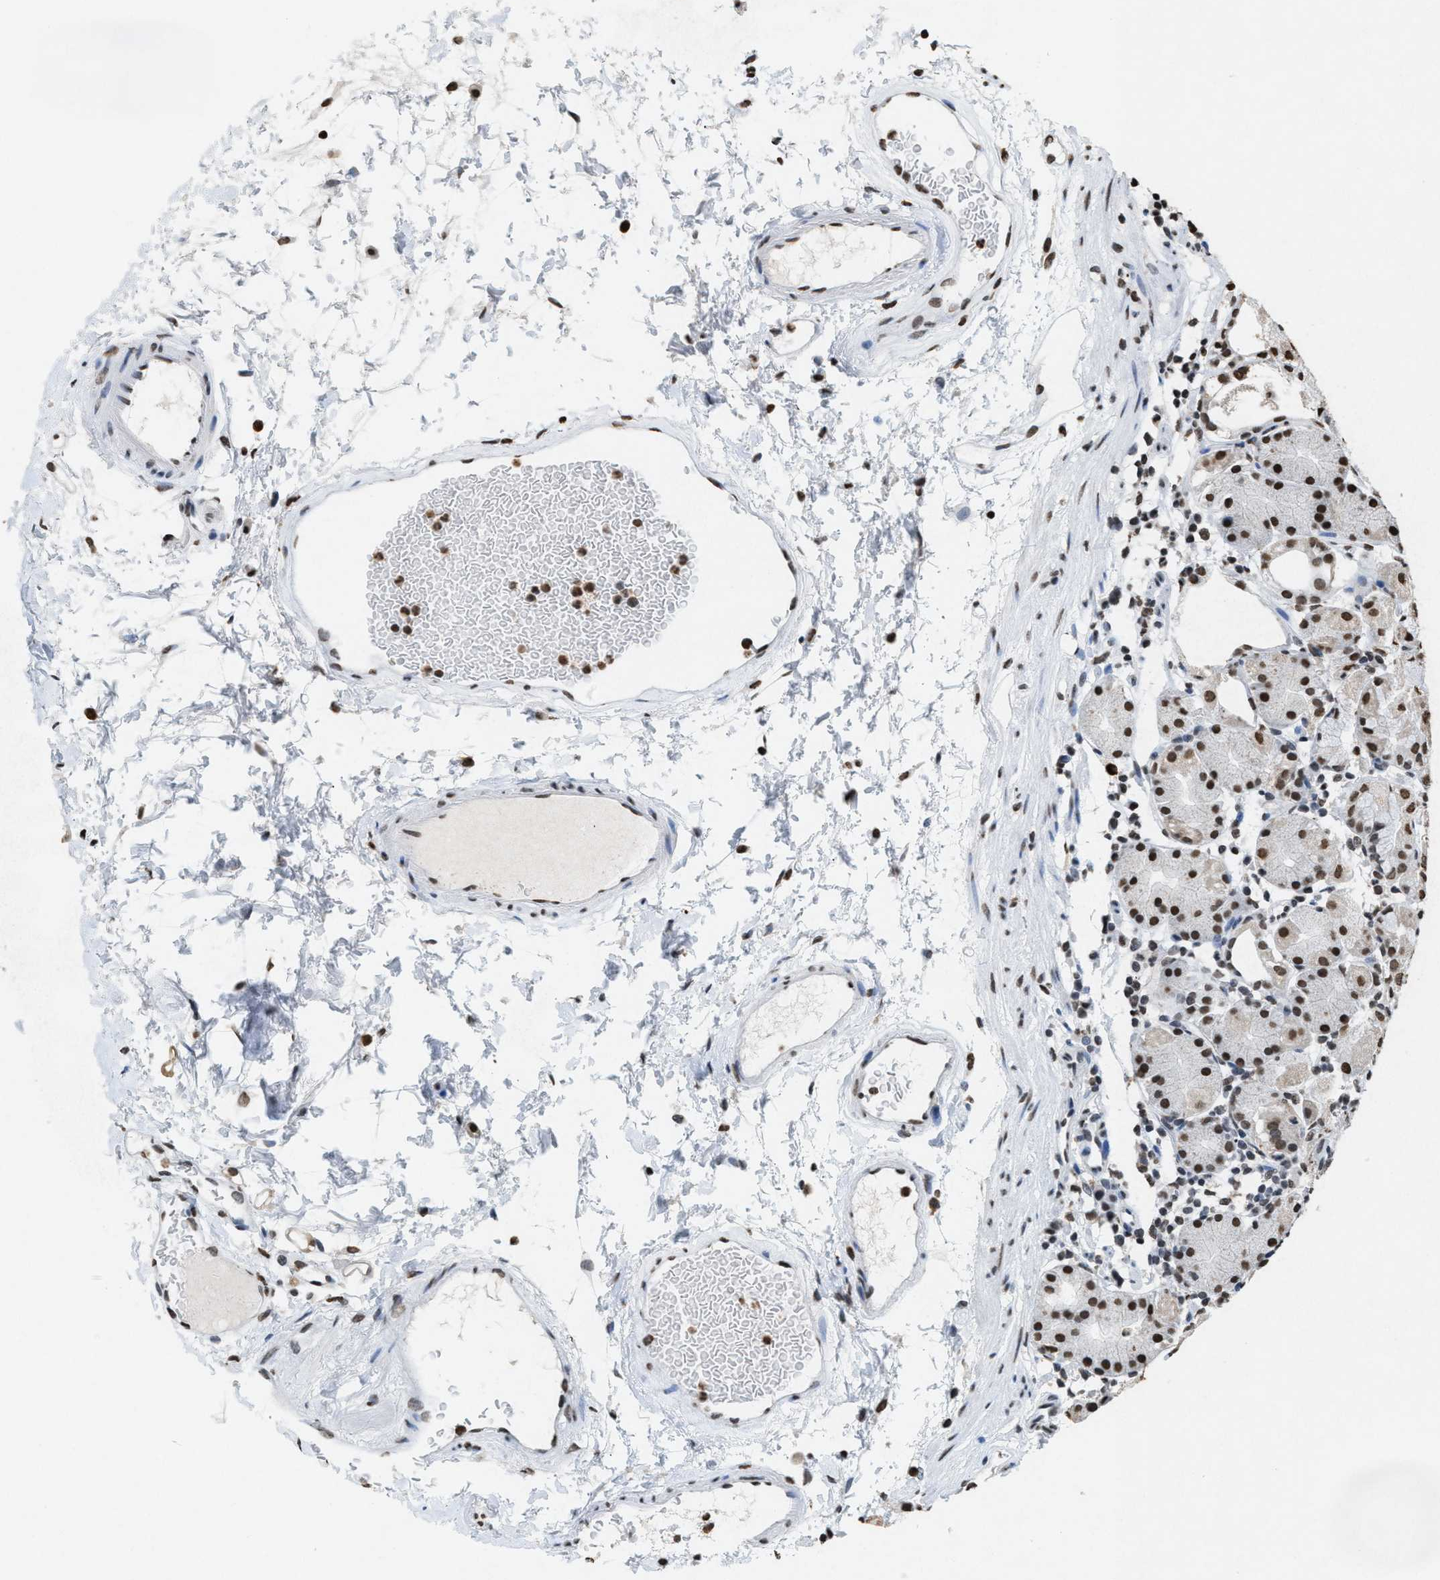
{"staining": {"intensity": "moderate", "quantity": "25%-75%", "location": "nuclear"}, "tissue": "stomach", "cell_type": "Glandular cells", "image_type": "normal", "snomed": [{"axis": "morphology", "description": "Normal tissue, NOS"}, {"axis": "topography", "description": "Stomach"}, {"axis": "topography", "description": "Stomach, lower"}], "caption": "This histopathology image displays immunohistochemistry staining of benign human stomach, with medium moderate nuclear staining in about 25%-75% of glandular cells.", "gene": "NUP88", "patient": {"sex": "female", "age": 75}}